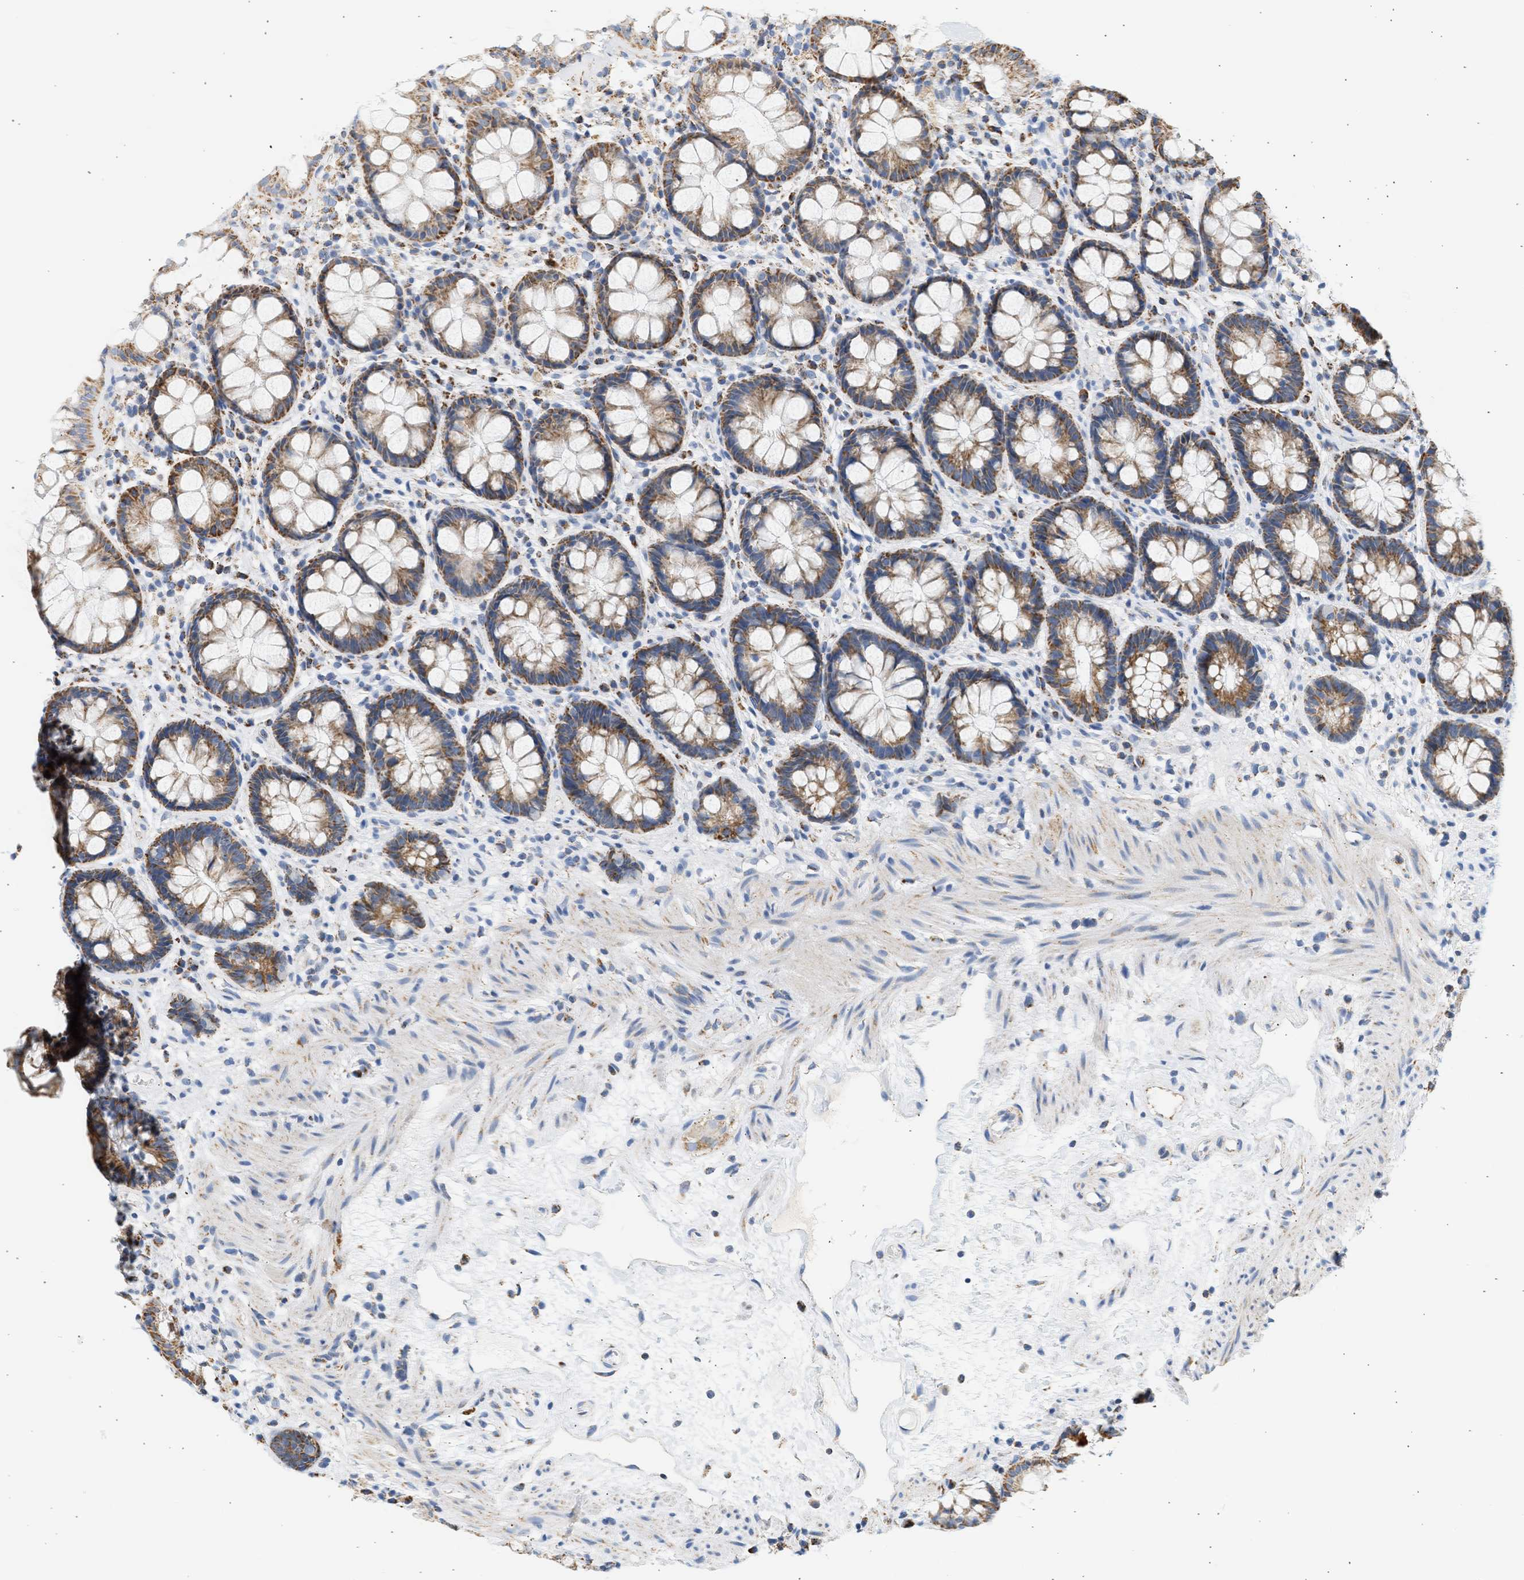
{"staining": {"intensity": "moderate", "quantity": ">75%", "location": "cytoplasmic/membranous"}, "tissue": "rectum", "cell_type": "Glandular cells", "image_type": "normal", "snomed": [{"axis": "morphology", "description": "Normal tissue, NOS"}, {"axis": "topography", "description": "Rectum"}], "caption": "Moderate cytoplasmic/membranous staining is present in approximately >75% of glandular cells in benign rectum. Using DAB (brown) and hematoxylin (blue) stains, captured at high magnification using brightfield microscopy.", "gene": "GRPEL2", "patient": {"sex": "male", "age": 64}}